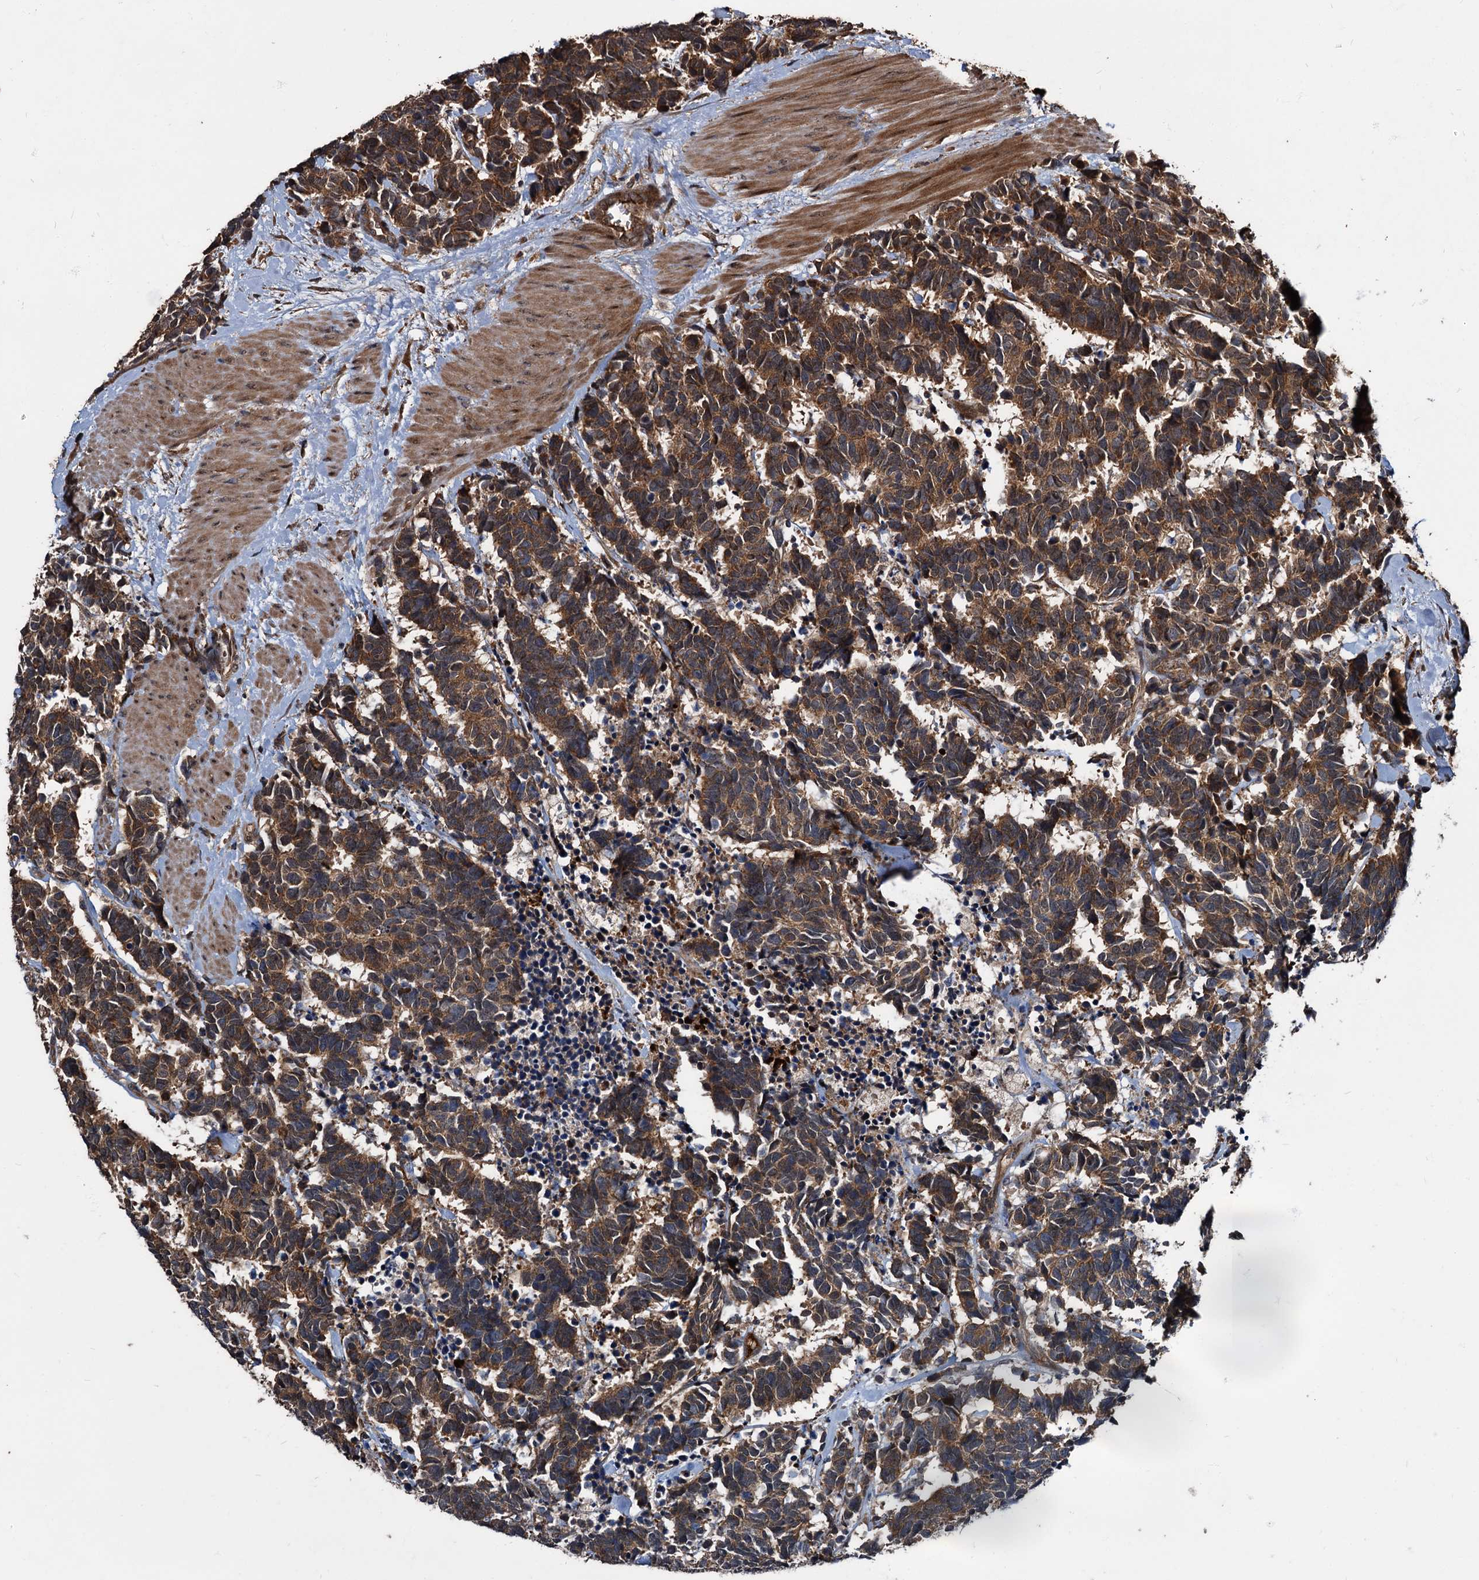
{"staining": {"intensity": "moderate", "quantity": ">75%", "location": "cytoplasmic/membranous"}, "tissue": "carcinoid", "cell_type": "Tumor cells", "image_type": "cancer", "snomed": [{"axis": "morphology", "description": "Carcinoma, NOS"}, {"axis": "morphology", "description": "Carcinoid, malignant, NOS"}, {"axis": "topography", "description": "Urinary bladder"}], "caption": "Protein expression analysis of carcinoid demonstrates moderate cytoplasmic/membranous expression in approximately >75% of tumor cells.", "gene": "PEX5", "patient": {"sex": "male", "age": 57}}